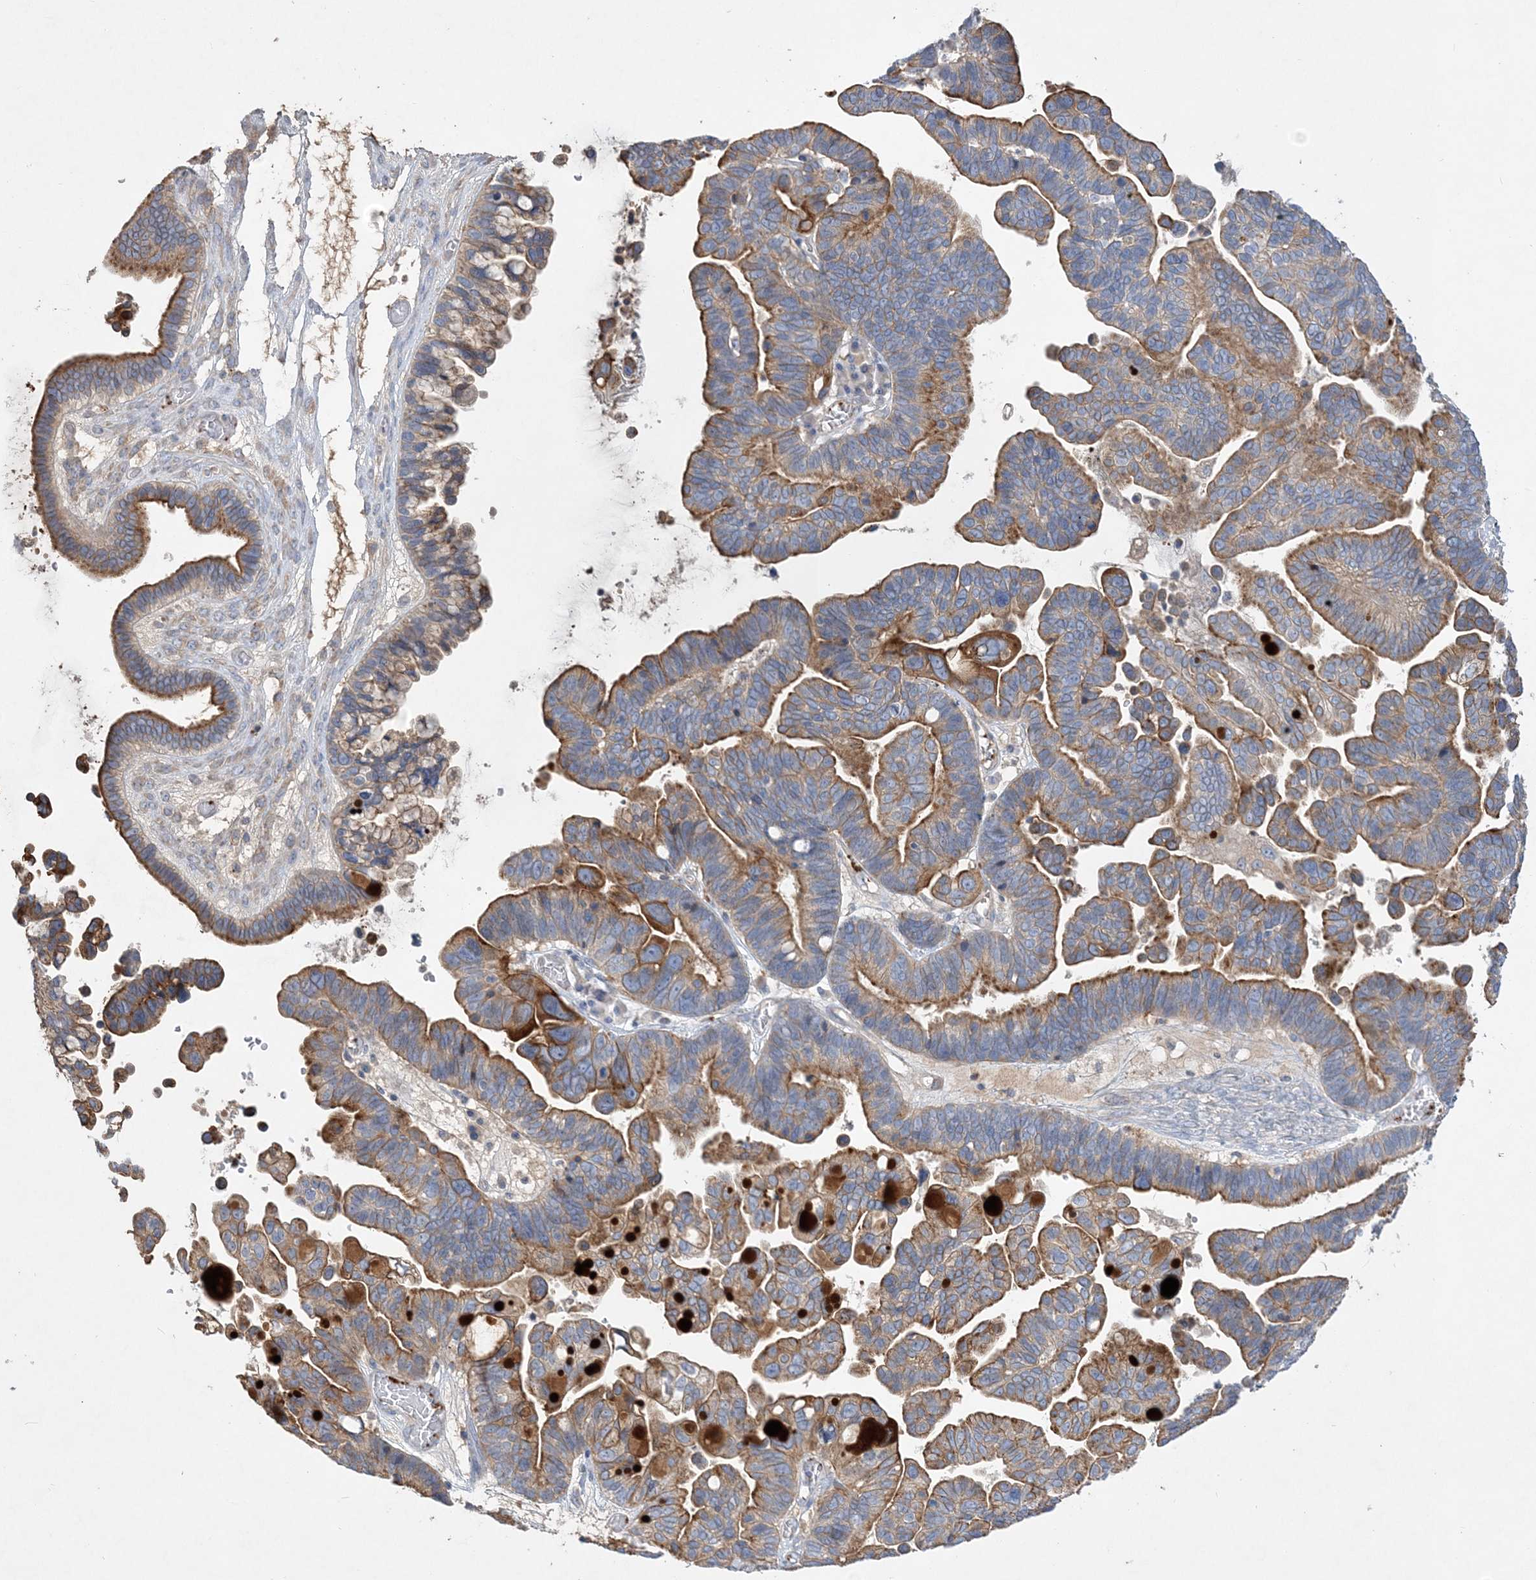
{"staining": {"intensity": "moderate", "quantity": ">75%", "location": "cytoplasmic/membranous"}, "tissue": "ovarian cancer", "cell_type": "Tumor cells", "image_type": "cancer", "snomed": [{"axis": "morphology", "description": "Cystadenocarcinoma, serous, NOS"}, {"axis": "topography", "description": "Ovary"}], "caption": "A medium amount of moderate cytoplasmic/membranous positivity is appreciated in approximately >75% of tumor cells in ovarian cancer tissue.", "gene": "ADCK2", "patient": {"sex": "female", "age": 56}}